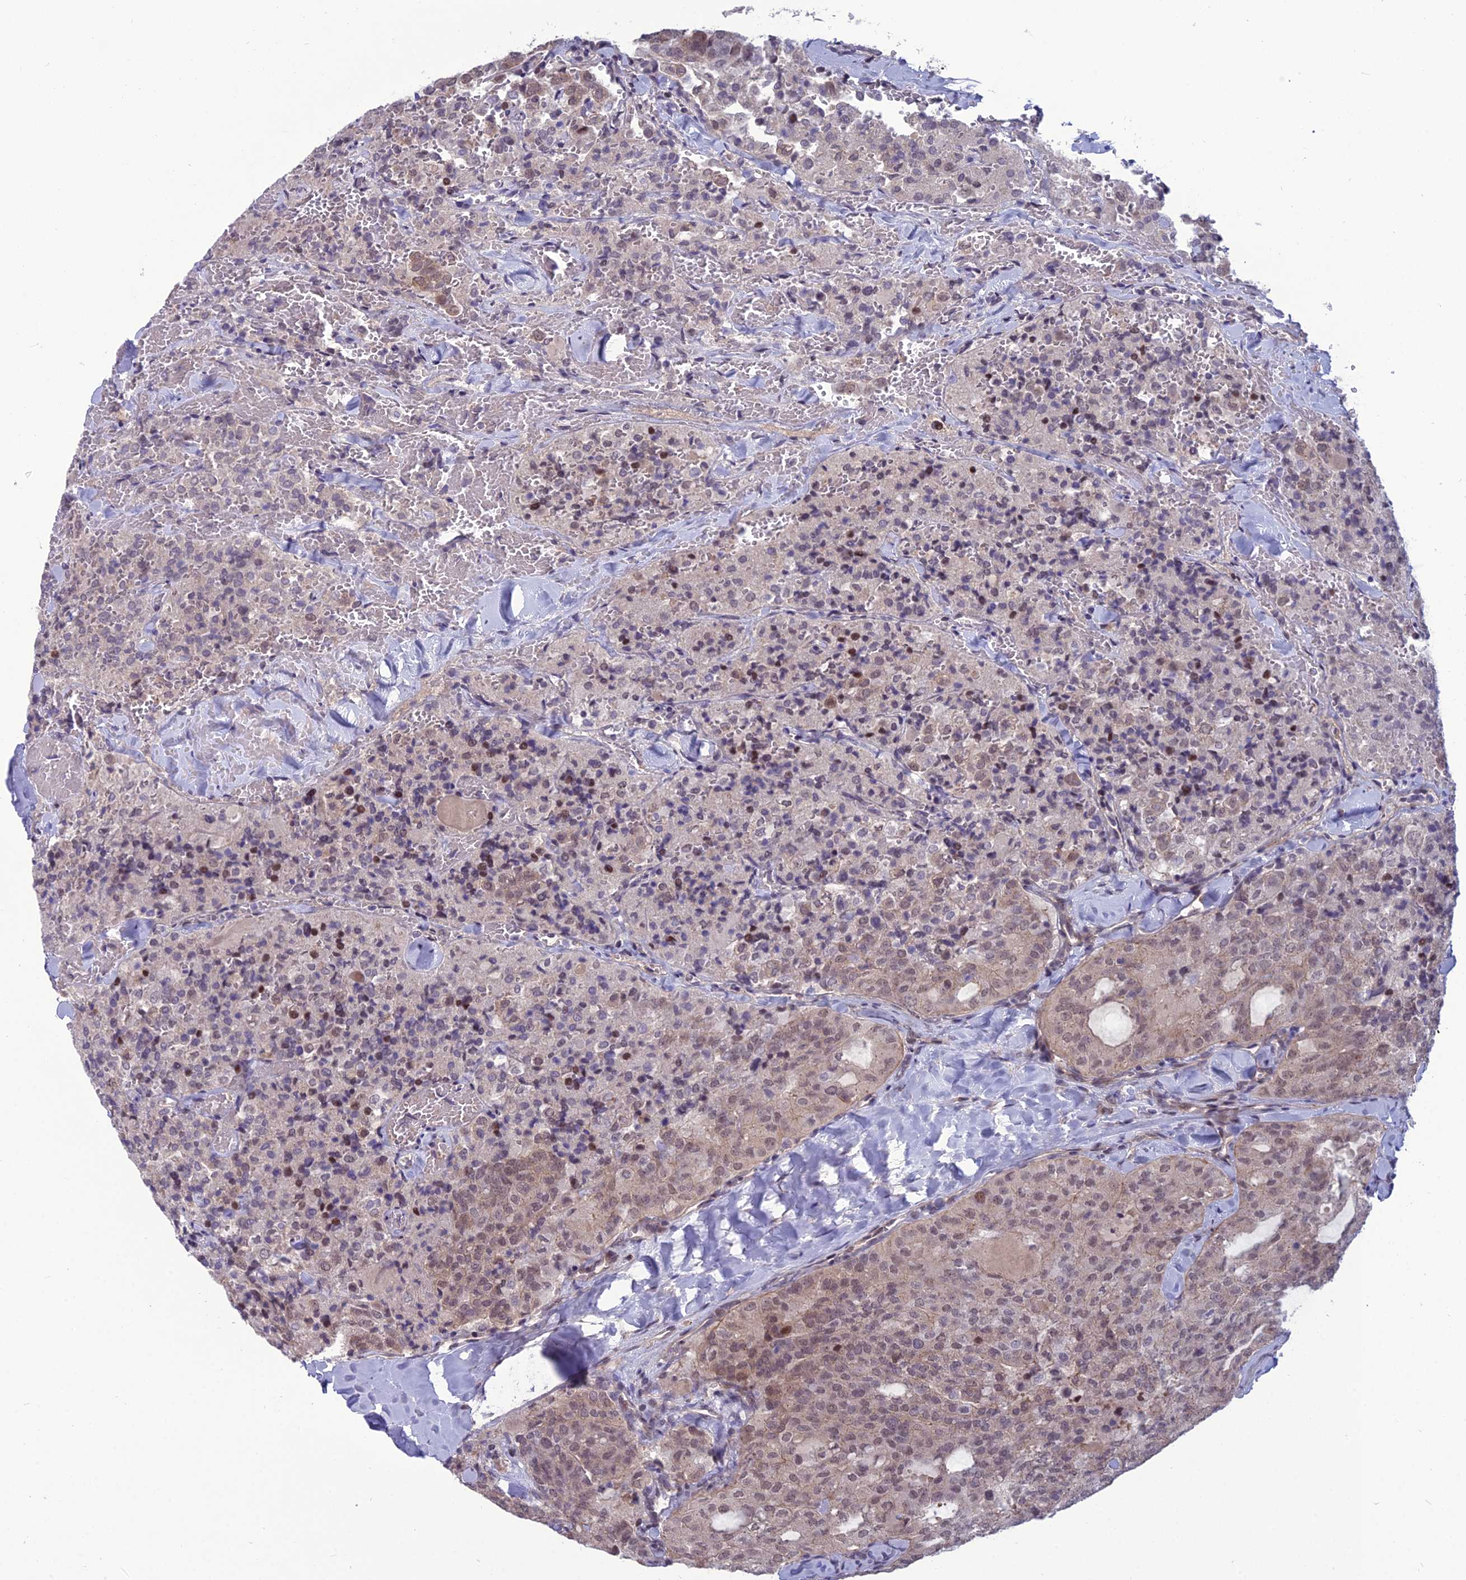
{"staining": {"intensity": "weak", "quantity": "25%-75%", "location": "cytoplasmic/membranous,nuclear"}, "tissue": "thyroid cancer", "cell_type": "Tumor cells", "image_type": "cancer", "snomed": [{"axis": "morphology", "description": "Follicular adenoma carcinoma, NOS"}, {"axis": "topography", "description": "Thyroid gland"}], "caption": "Weak cytoplasmic/membranous and nuclear positivity for a protein is present in about 25%-75% of tumor cells of follicular adenoma carcinoma (thyroid) using IHC.", "gene": "FBRS", "patient": {"sex": "male", "age": 75}}